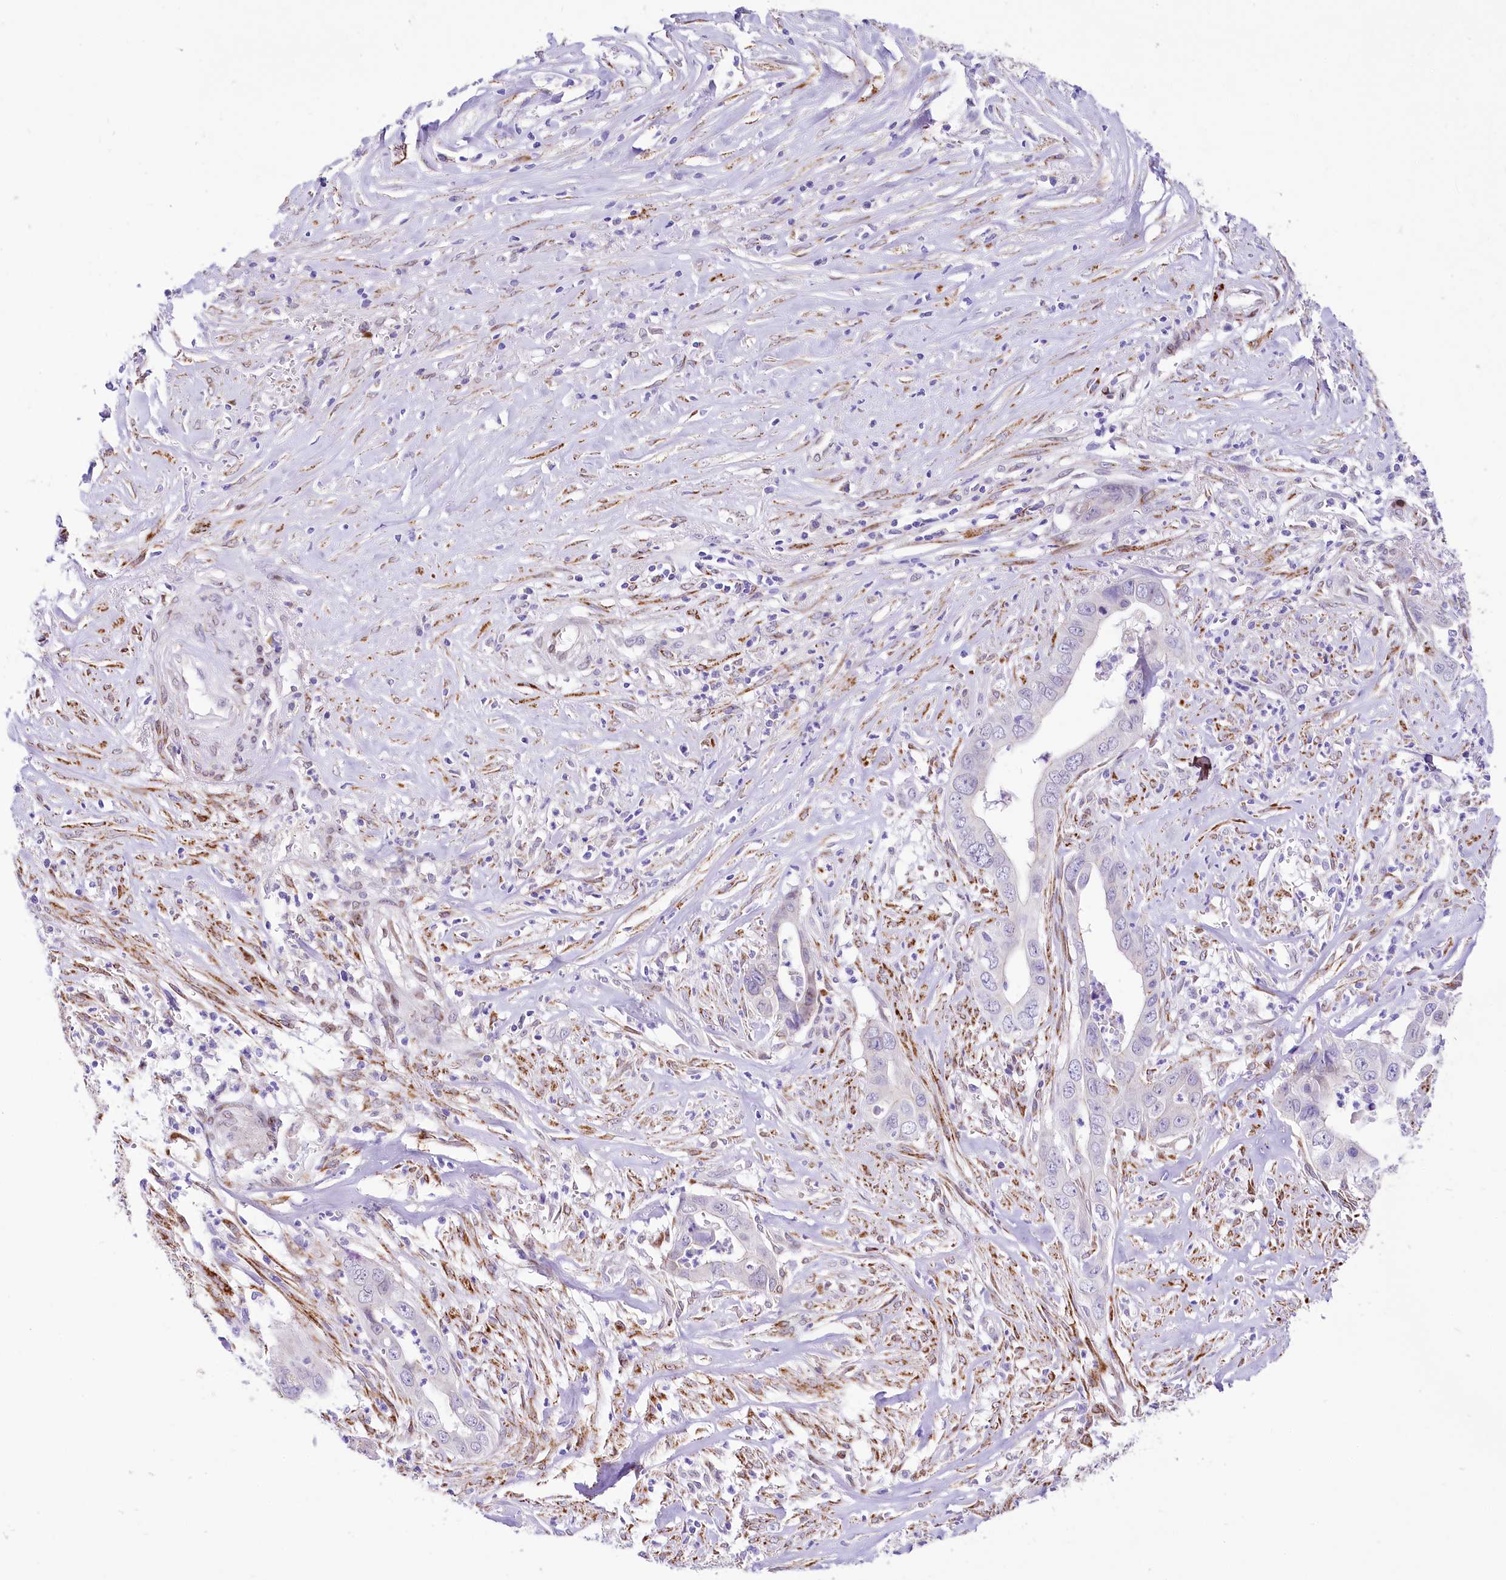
{"staining": {"intensity": "negative", "quantity": "none", "location": "none"}, "tissue": "liver cancer", "cell_type": "Tumor cells", "image_type": "cancer", "snomed": [{"axis": "morphology", "description": "Cholangiocarcinoma"}, {"axis": "topography", "description": "Liver"}], "caption": "IHC histopathology image of neoplastic tissue: human liver cancer stained with DAB demonstrates no significant protein staining in tumor cells. (DAB (3,3'-diaminobenzidine) IHC, high magnification).", "gene": "PPIP5K2", "patient": {"sex": "female", "age": 79}}